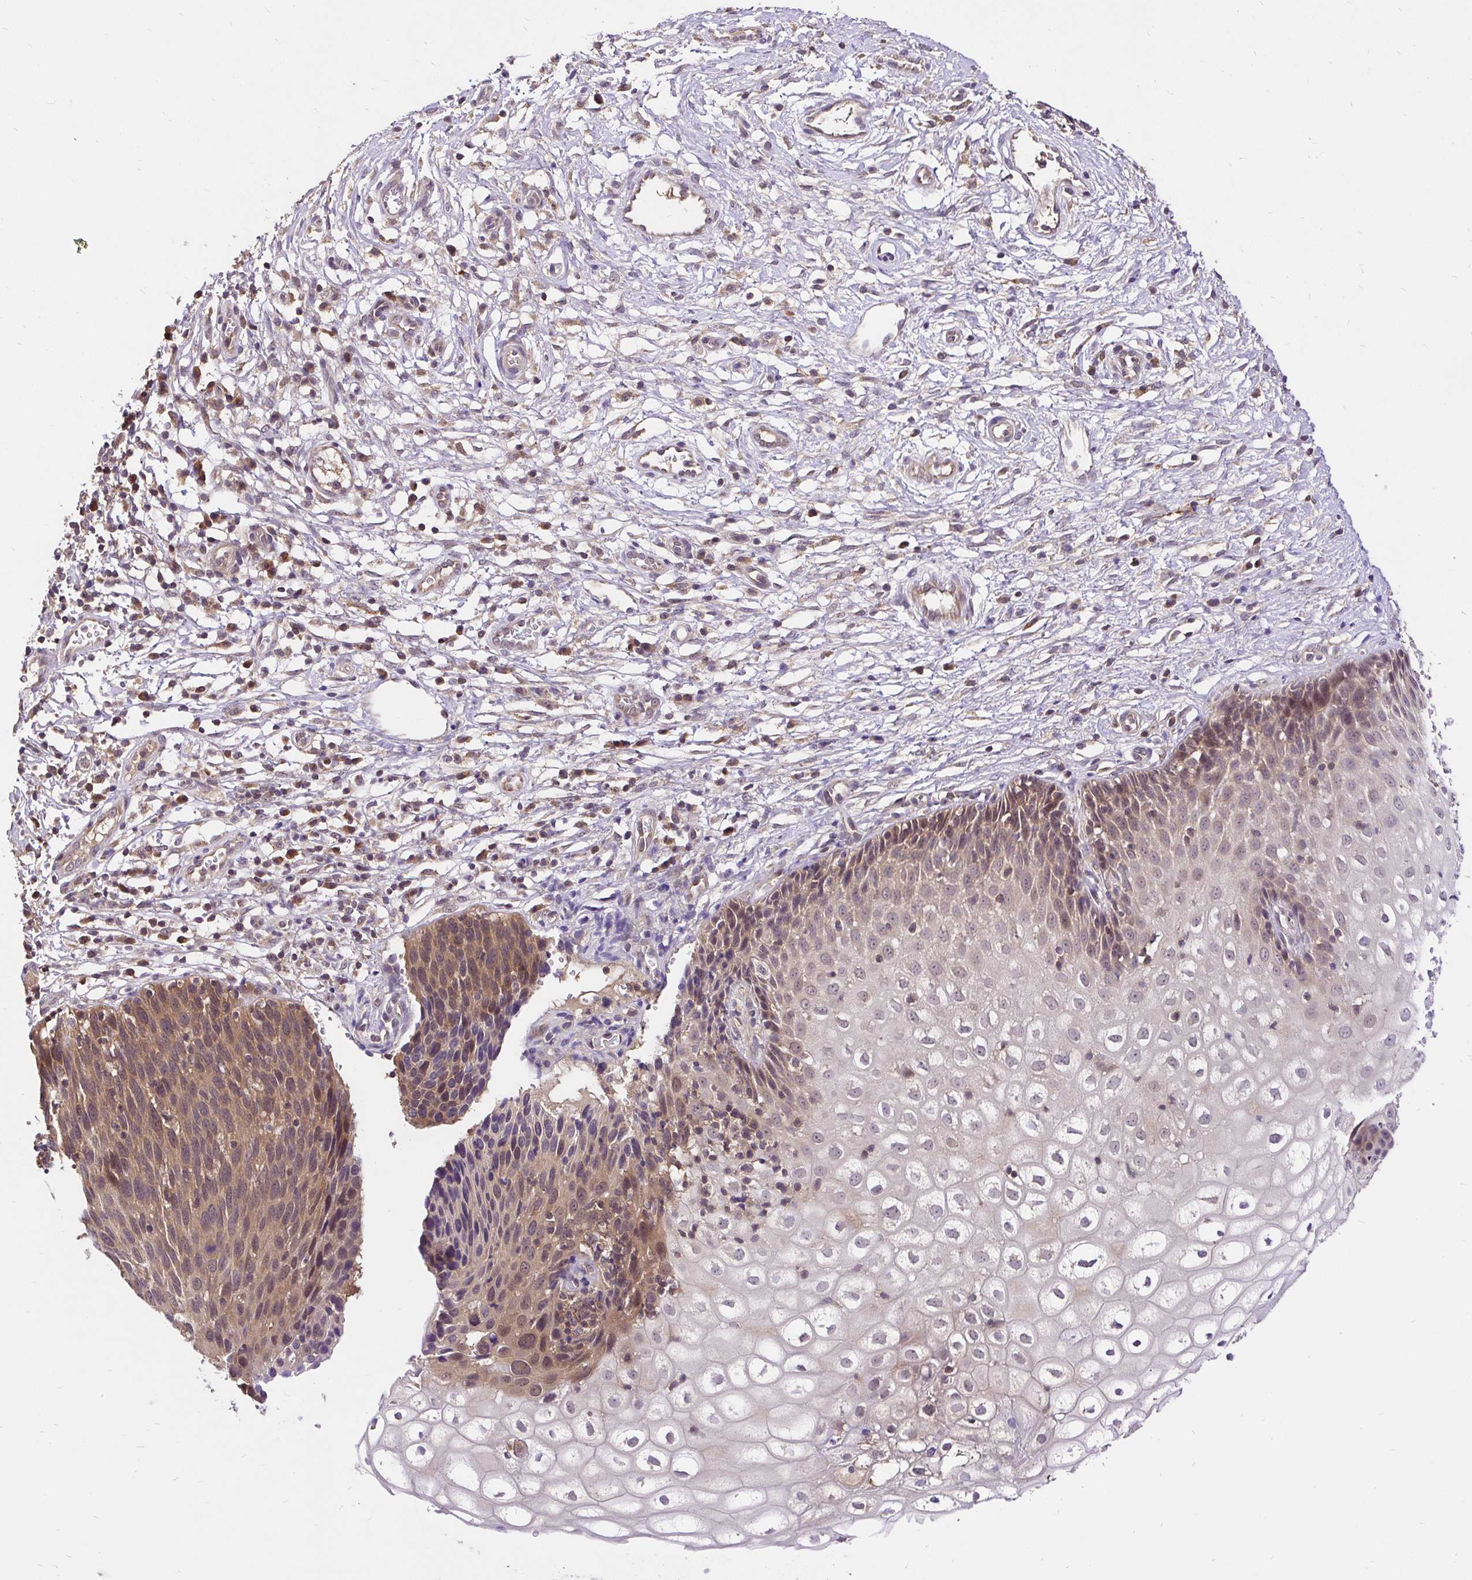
{"staining": {"intensity": "moderate", "quantity": "25%-75%", "location": "cytoplasmic/membranous"}, "tissue": "cervix", "cell_type": "Glandular cells", "image_type": "normal", "snomed": [{"axis": "morphology", "description": "Normal tissue, NOS"}, {"axis": "topography", "description": "Cervix"}], "caption": "A brown stain highlights moderate cytoplasmic/membranous staining of a protein in glandular cells of benign cervix. (DAB IHC with brightfield microscopy, high magnification).", "gene": "UBE2M", "patient": {"sex": "female", "age": 36}}